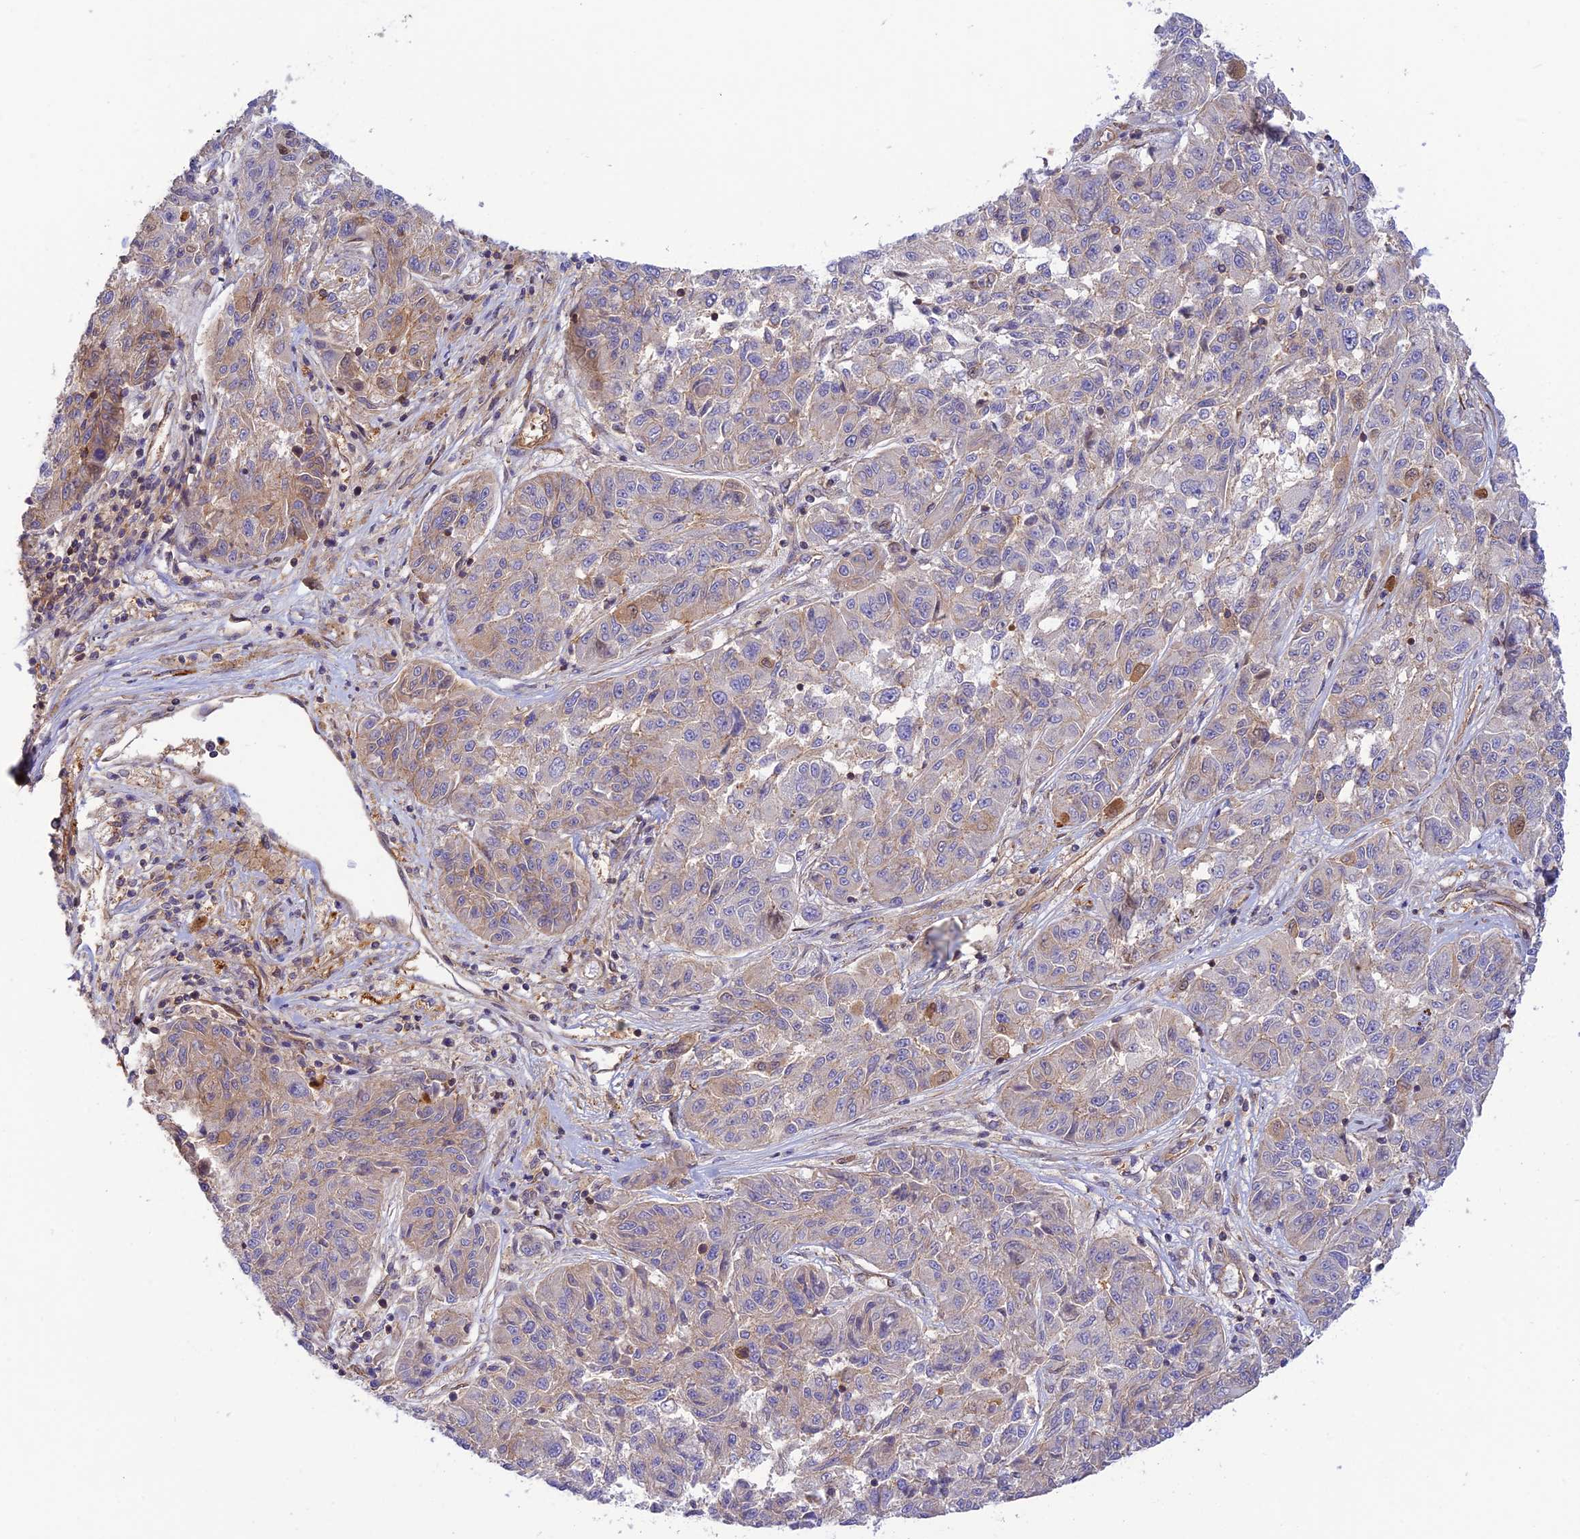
{"staining": {"intensity": "weak", "quantity": "<25%", "location": "cytoplasmic/membranous"}, "tissue": "melanoma", "cell_type": "Tumor cells", "image_type": "cancer", "snomed": [{"axis": "morphology", "description": "Malignant melanoma, NOS"}, {"axis": "topography", "description": "Skin"}], "caption": "Immunohistochemistry (IHC) histopathology image of melanoma stained for a protein (brown), which shows no positivity in tumor cells.", "gene": "PPP1R12C", "patient": {"sex": "male", "age": 53}}